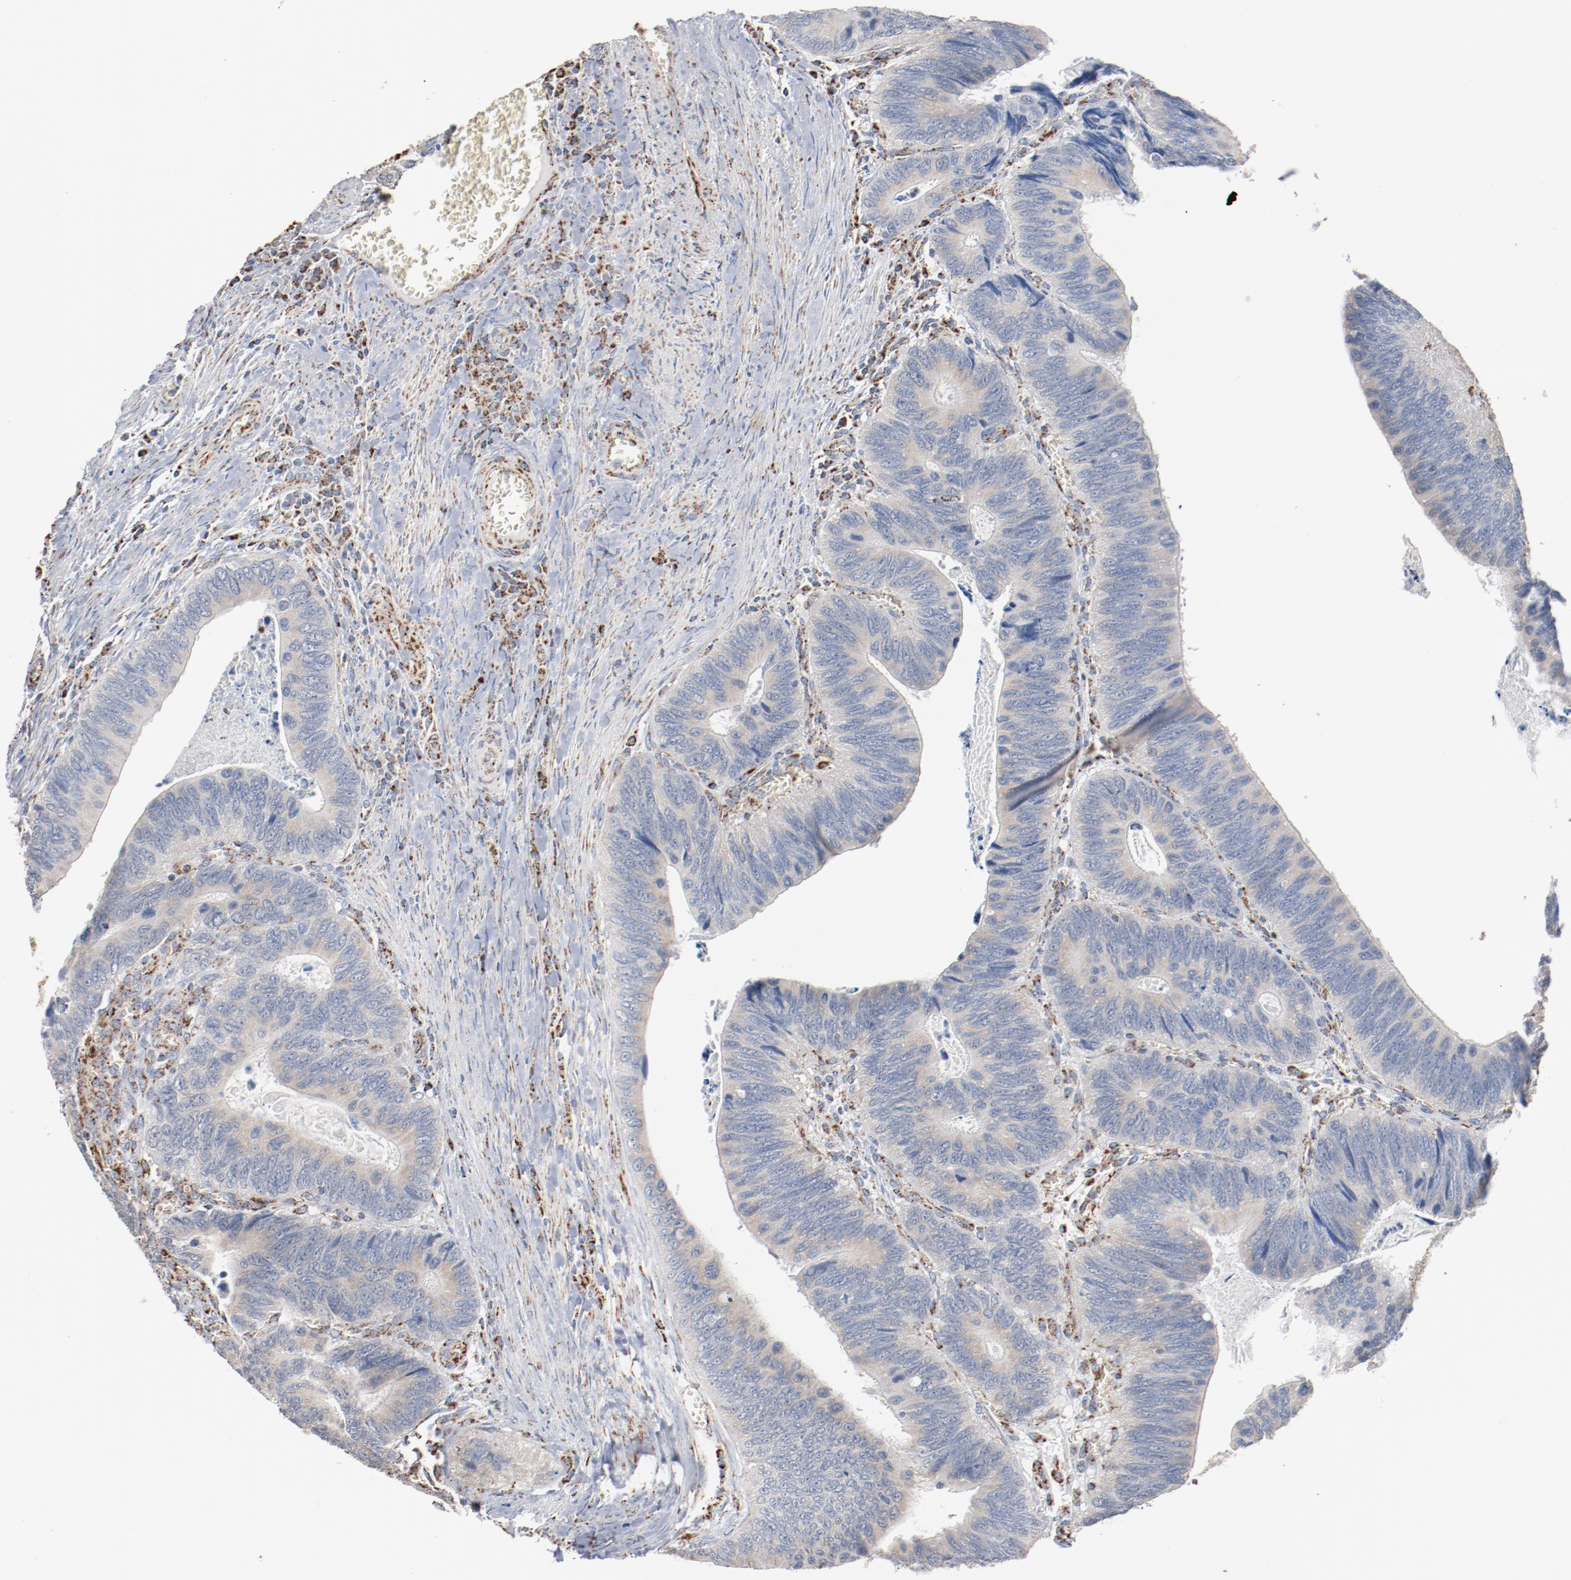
{"staining": {"intensity": "negative", "quantity": "none", "location": "none"}, "tissue": "colorectal cancer", "cell_type": "Tumor cells", "image_type": "cancer", "snomed": [{"axis": "morphology", "description": "Adenocarcinoma, NOS"}, {"axis": "topography", "description": "Colon"}], "caption": "Tumor cells show no significant protein expression in colorectal adenocarcinoma.", "gene": "NDUFS4", "patient": {"sex": "male", "age": 72}}